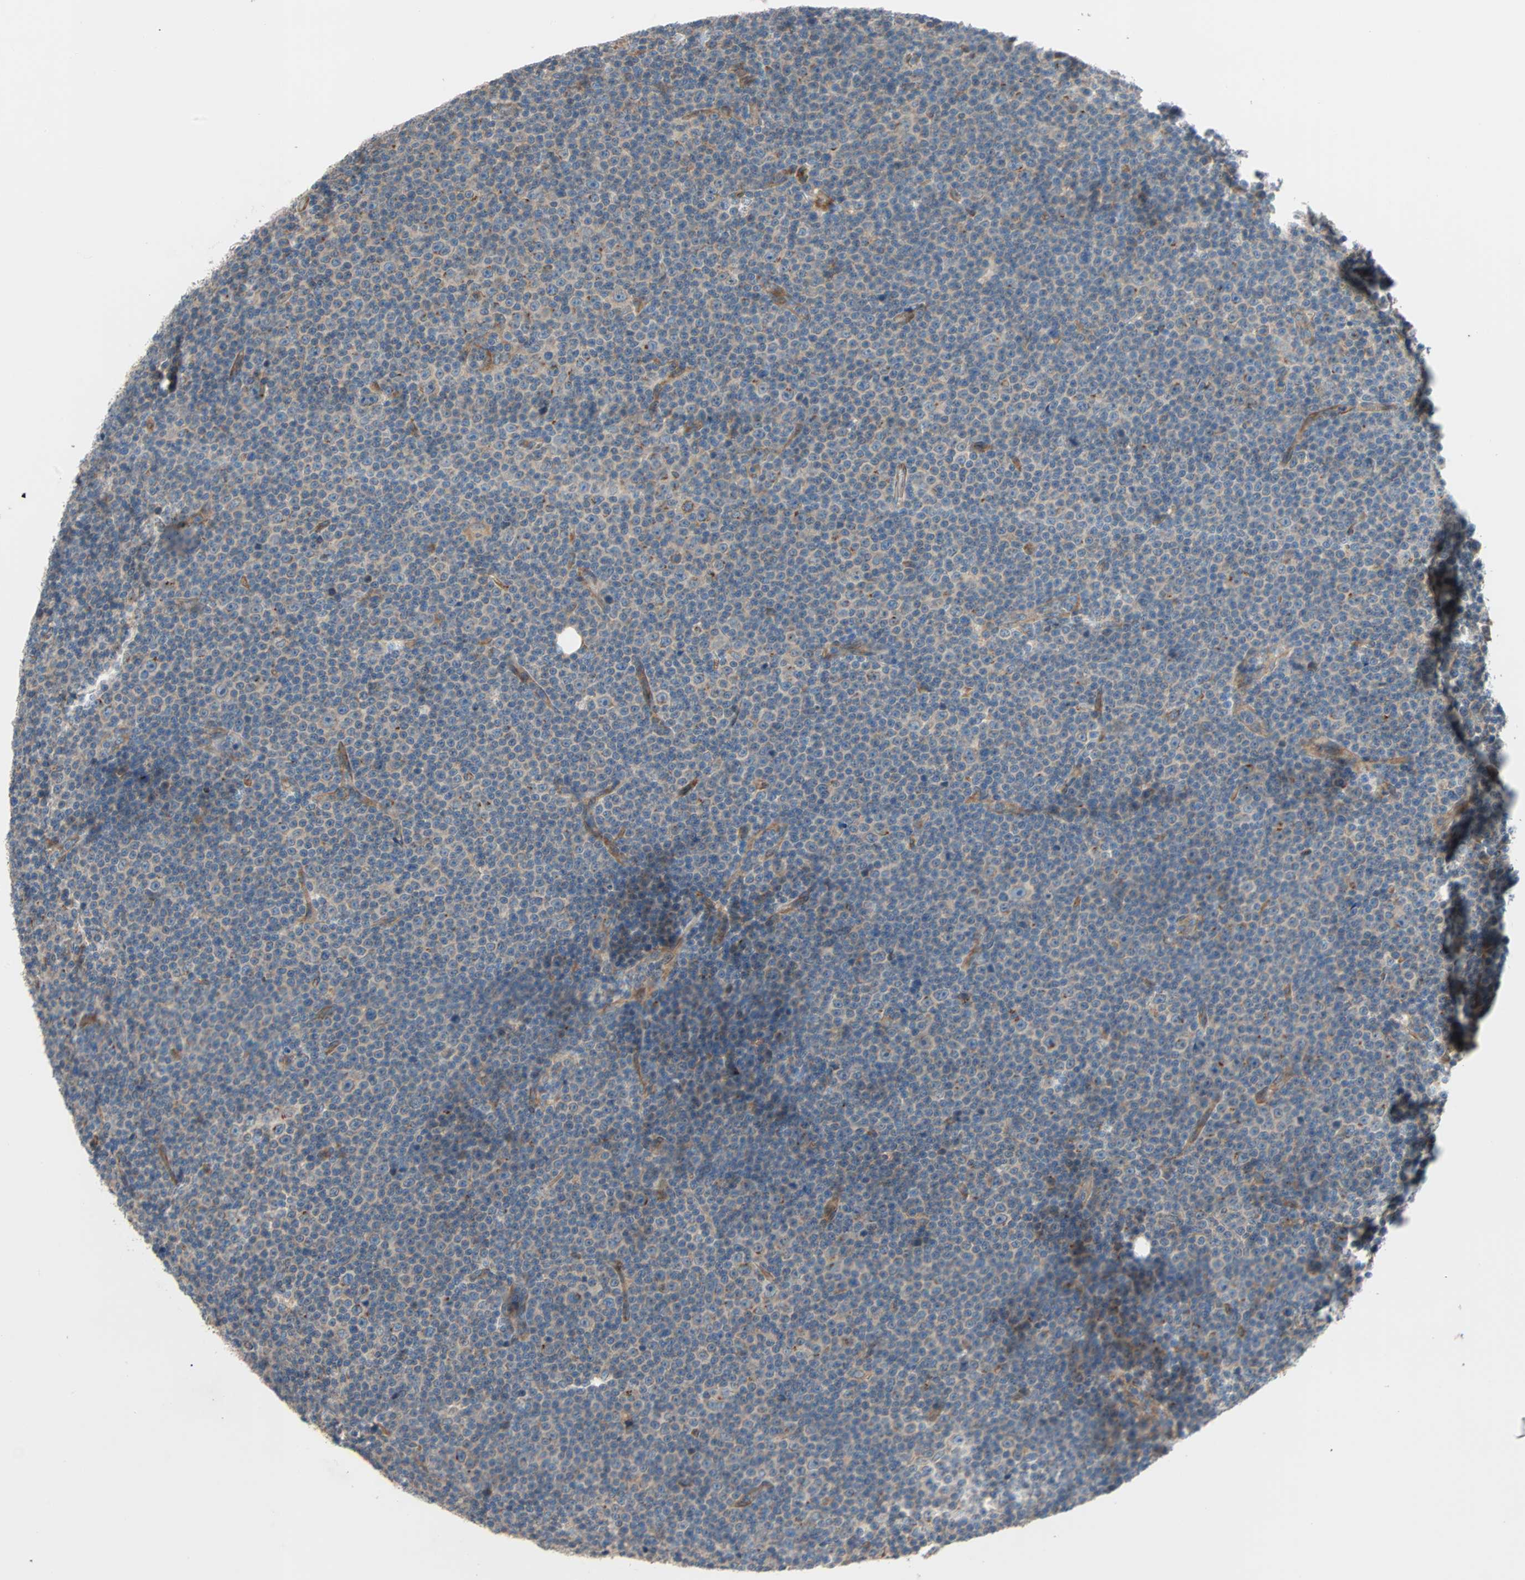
{"staining": {"intensity": "weak", "quantity": ">75%", "location": "cytoplasmic/membranous"}, "tissue": "lymphoma", "cell_type": "Tumor cells", "image_type": "cancer", "snomed": [{"axis": "morphology", "description": "Malignant lymphoma, non-Hodgkin's type, Low grade"}, {"axis": "topography", "description": "Lymph node"}], "caption": "An immunohistochemistry photomicrograph of tumor tissue is shown. Protein staining in brown labels weak cytoplasmic/membranous positivity in lymphoma within tumor cells. (DAB IHC with brightfield microscopy, high magnification).", "gene": "XYLT1", "patient": {"sex": "female", "age": 67}}